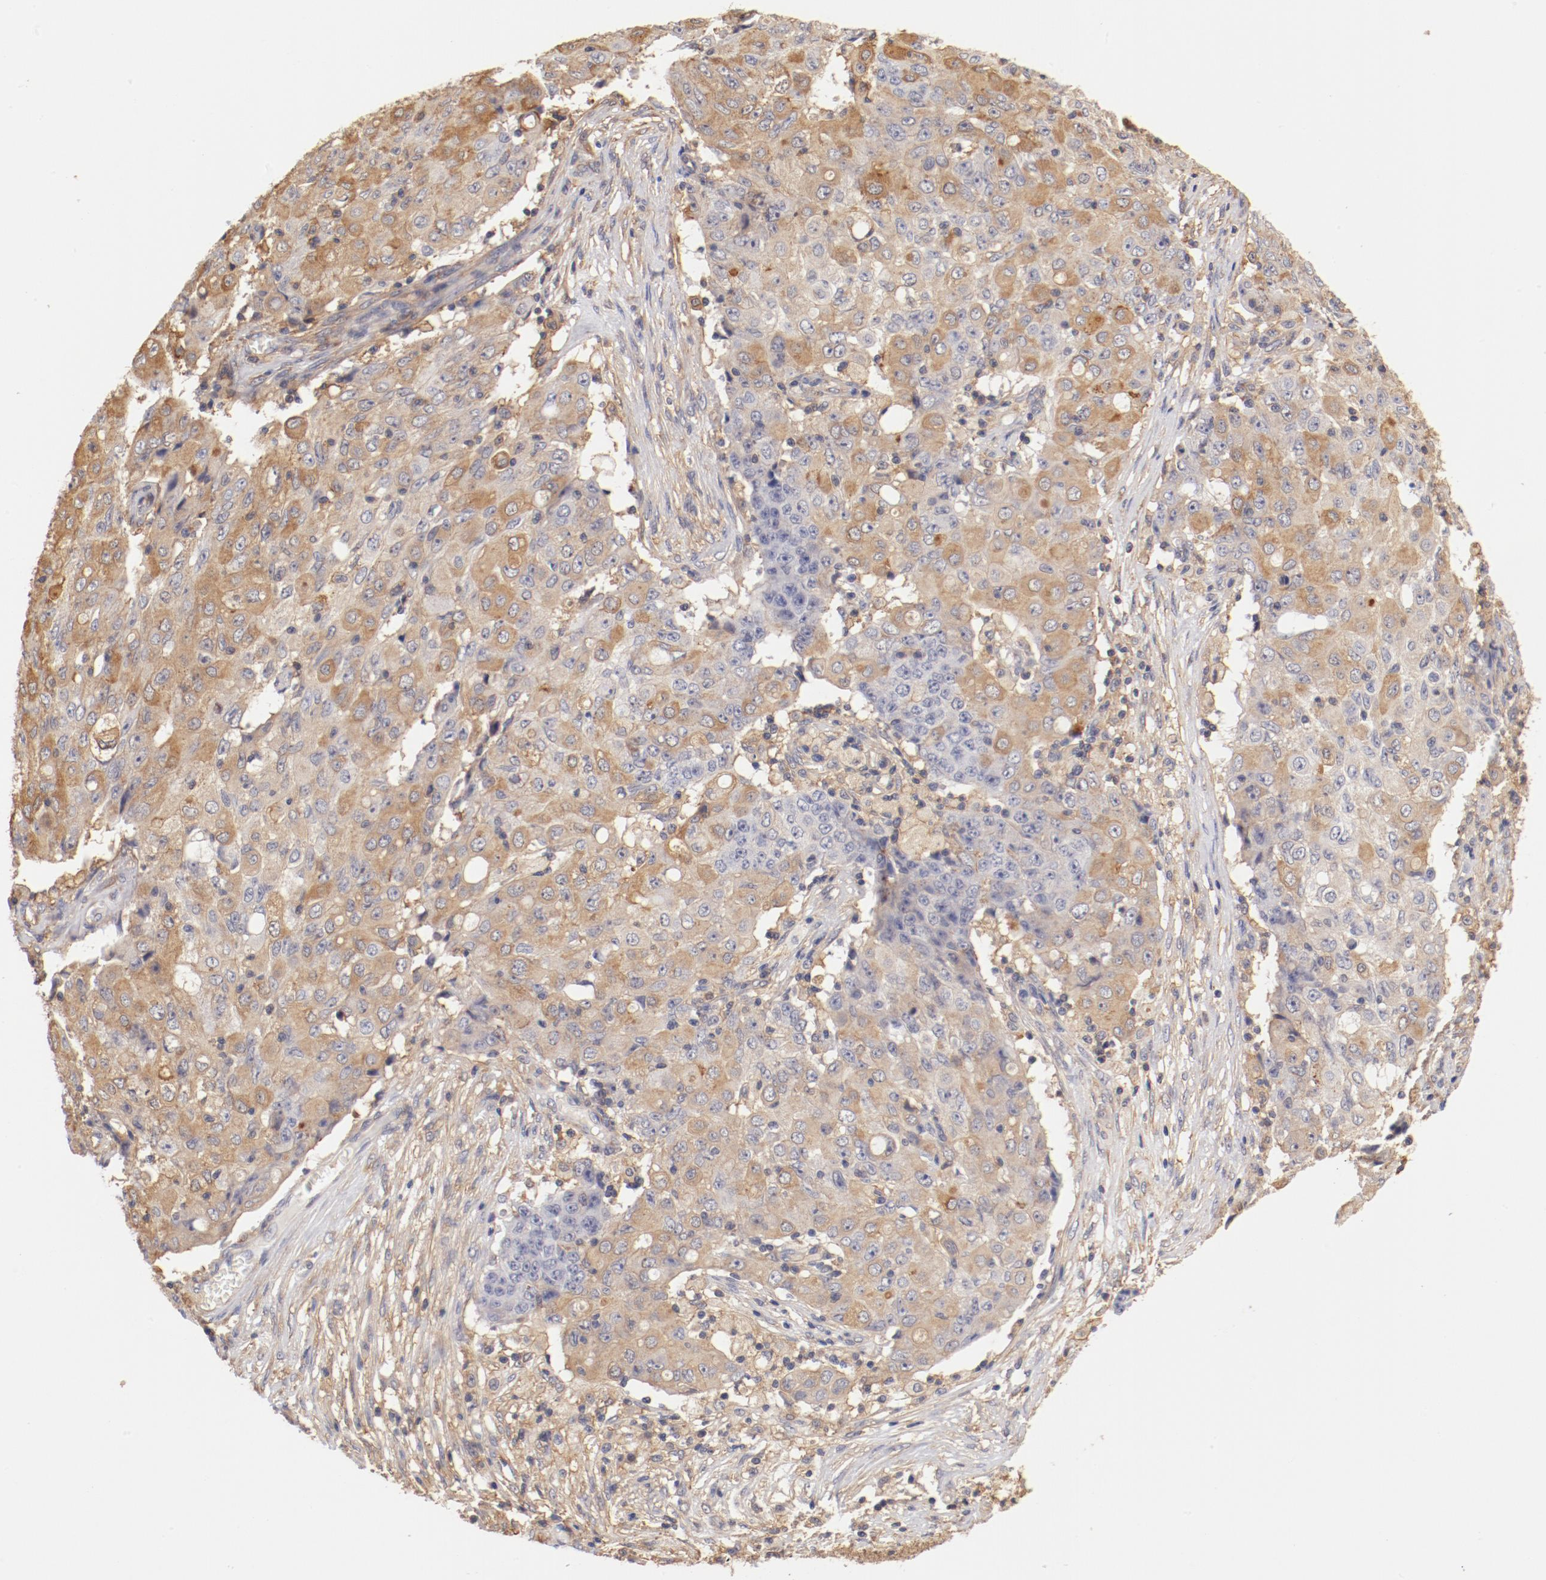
{"staining": {"intensity": "moderate", "quantity": ">75%", "location": "cytoplasmic/membranous"}, "tissue": "ovarian cancer", "cell_type": "Tumor cells", "image_type": "cancer", "snomed": [{"axis": "morphology", "description": "Carcinoma, endometroid"}, {"axis": "topography", "description": "Ovary"}], "caption": "Immunohistochemistry histopathology image of neoplastic tissue: ovarian cancer (endometroid carcinoma) stained using immunohistochemistry reveals medium levels of moderate protein expression localized specifically in the cytoplasmic/membranous of tumor cells, appearing as a cytoplasmic/membranous brown color.", "gene": "FCMR", "patient": {"sex": "female", "age": 42}}